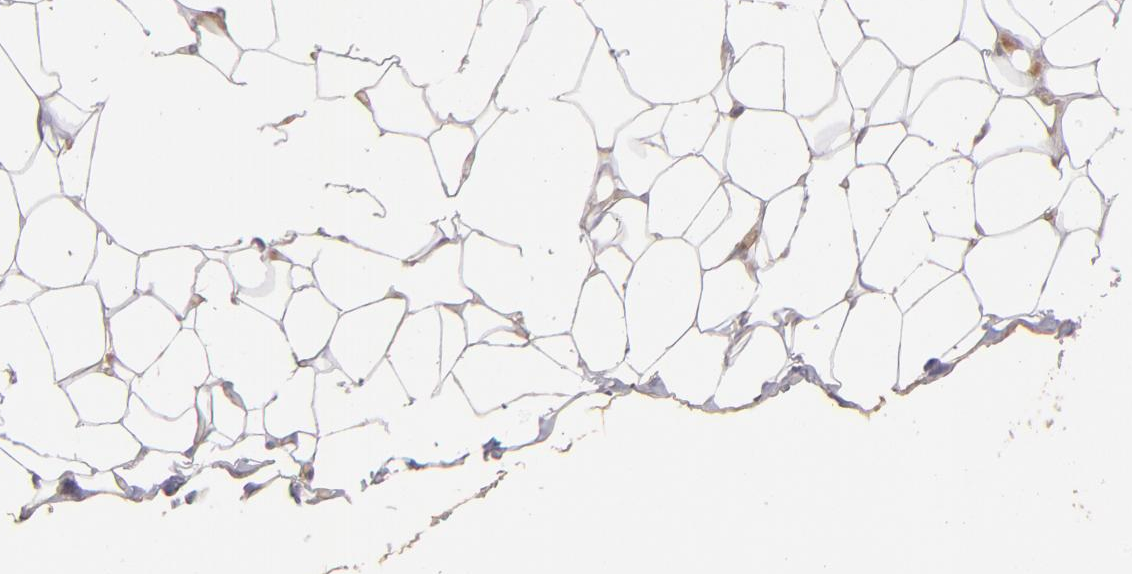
{"staining": {"intensity": "moderate", "quantity": "25%-75%", "location": "cytoplasmic/membranous"}, "tissue": "adipose tissue", "cell_type": "Adipocytes", "image_type": "normal", "snomed": [{"axis": "morphology", "description": "Normal tissue, NOS"}, {"axis": "topography", "description": "Soft tissue"}], "caption": "IHC of benign adipose tissue demonstrates medium levels of moderate cytoplasmic/membranous staining in about 25%-75% of adipocytes.", "gene": "GNAZ", "patient": {"sex": "male", "age": 26}}